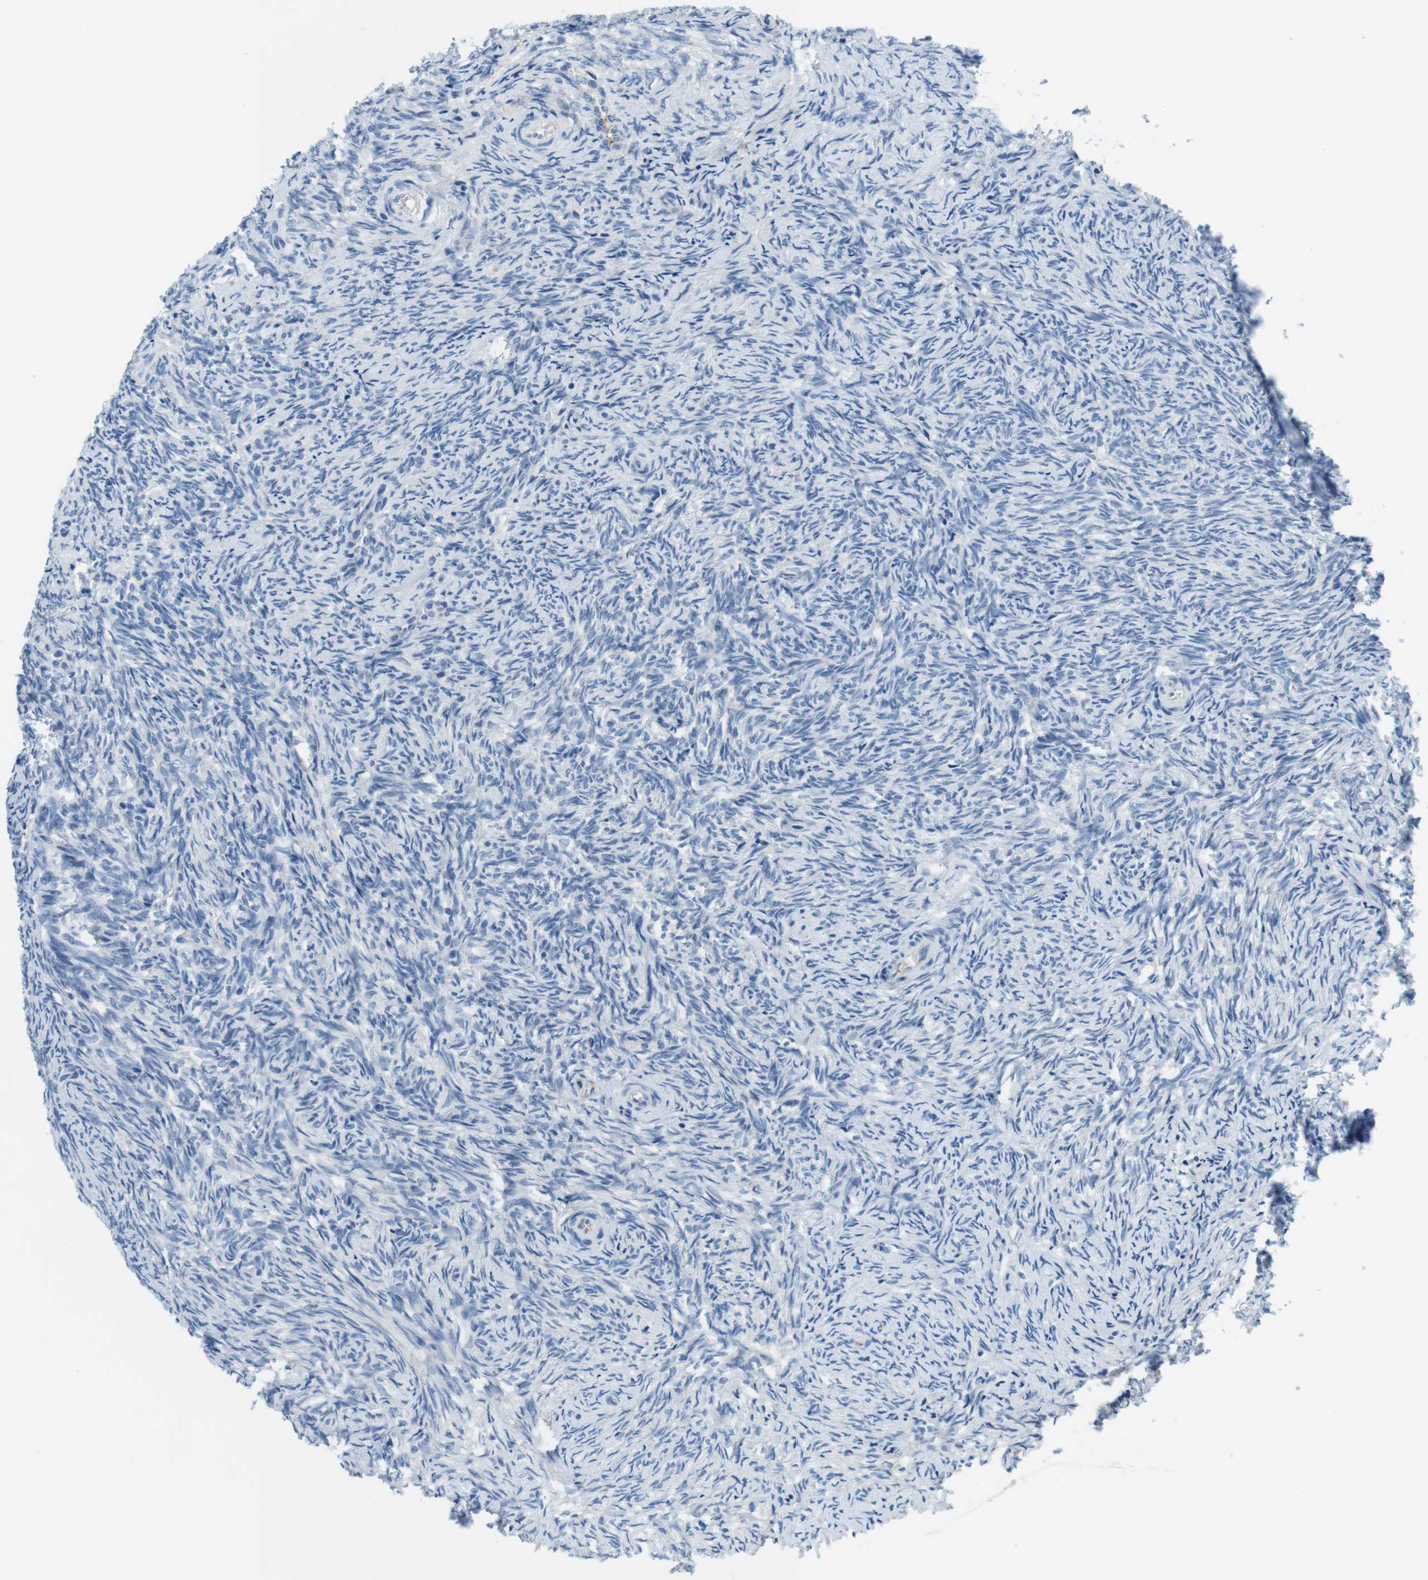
{"staining": {"intensity": "weak", "quantity": "<25%", "location": "cytoplasmic/membranous"}, "tissue": "ovary", "cell_type": "Follicle cells", "image_type": "normal", "snomed": [{"axis": "morphology", "description": "Normal tissue, NOS"}, {"axis": "topography", "description": "Ovary"}], "caption": "There is no significant expression in follicle cells of ovary. (Brightfield microscopy of DAB IHC at high magnification).", "gene": "IGHD", "patient": {"sex": "female", "age": 41}}